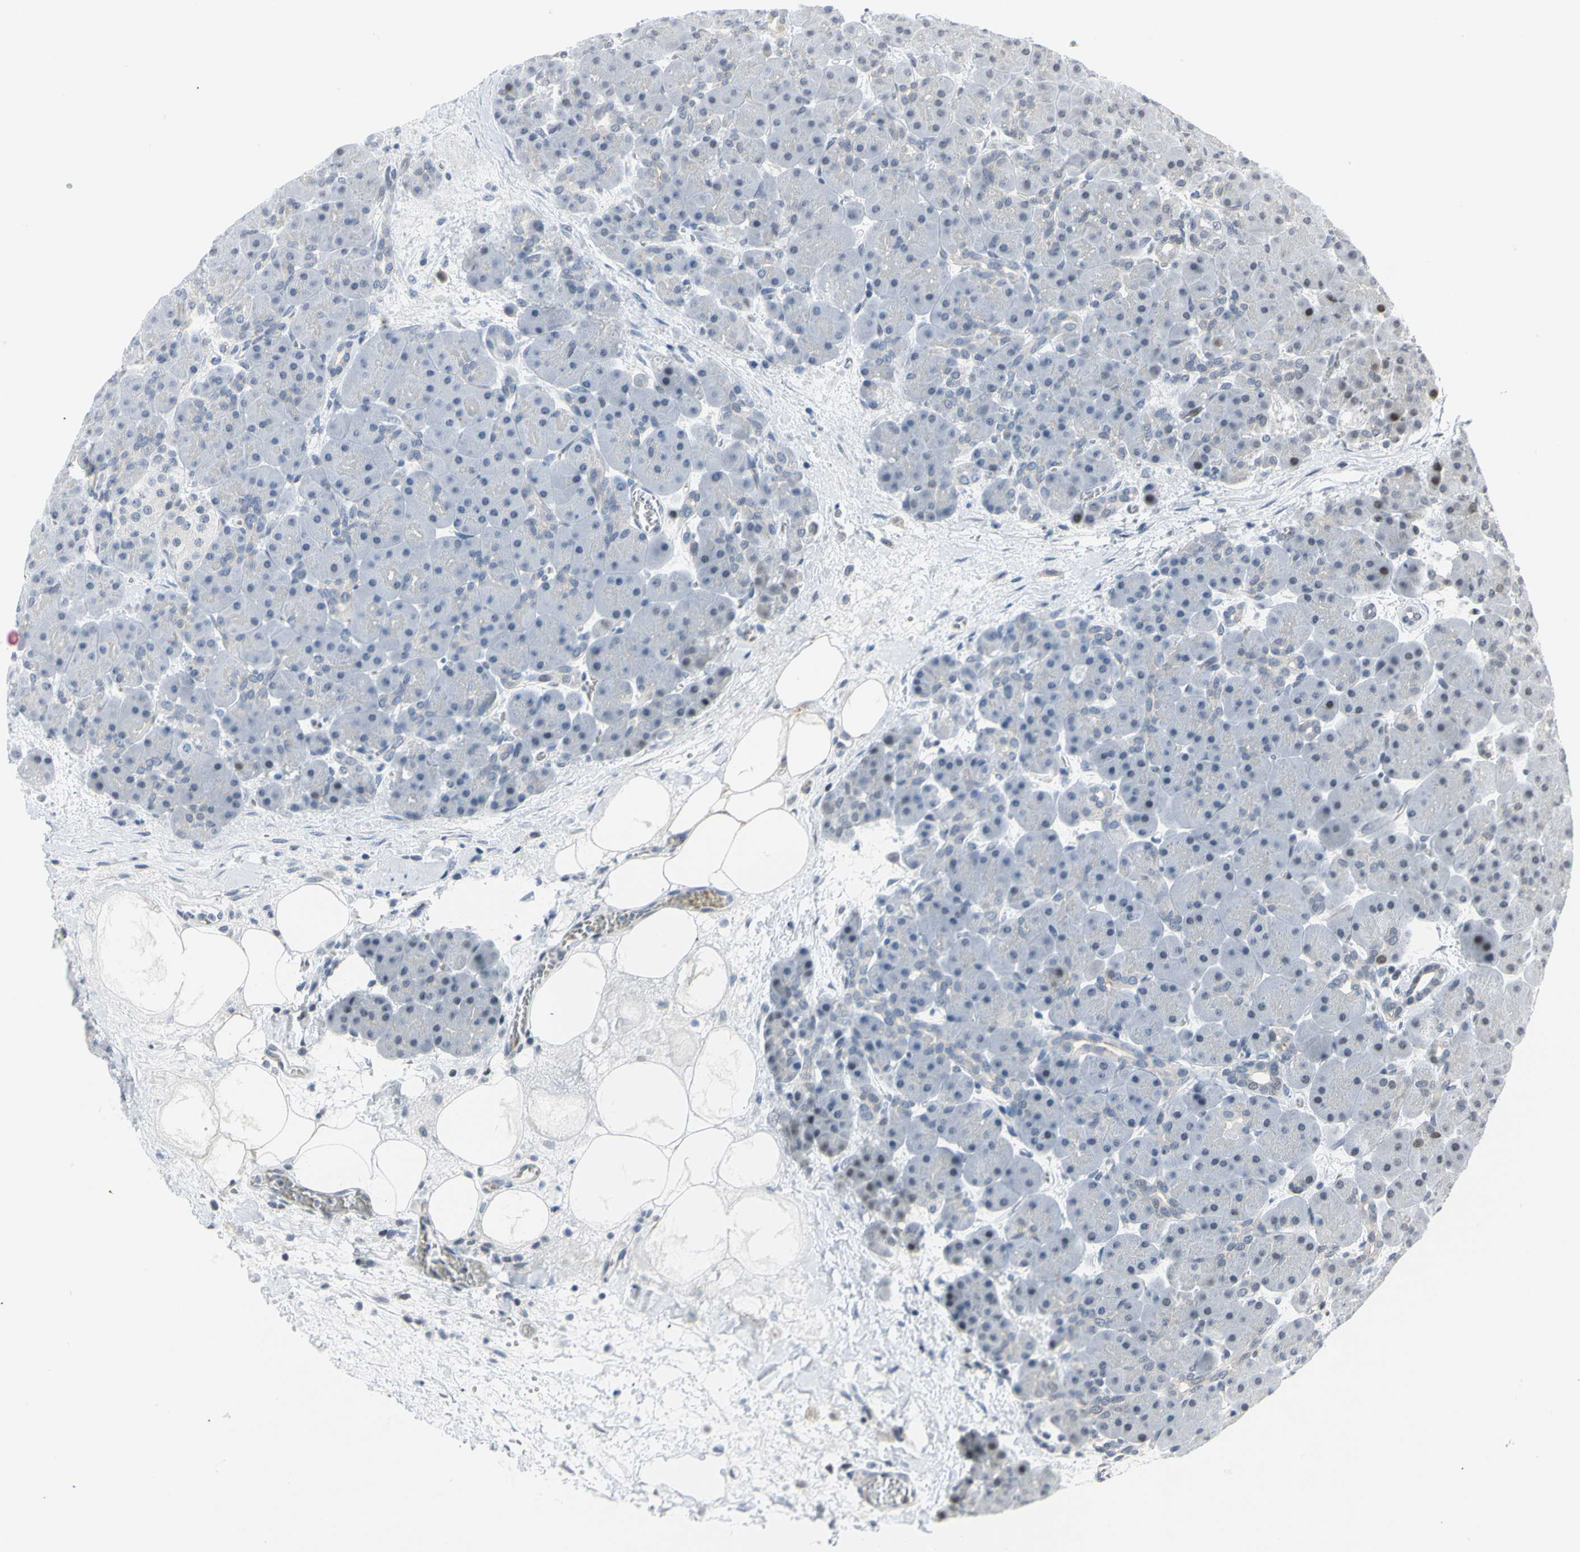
{"staining": {"intensity": "moderate", "quantity": "<25%", "location": "nuclear"}, "tissue": "pancreas", "cell_type": "Exocrine glandular cells", "image_type": "normal", "snomed": [{"axis": "morphology", "description": "Normal tissue, NOS"}, {"axis": "topography", "description": "Pancreas"}], "caption": "Pancreas stained with immunohistochemistry exhibits moderate nuclear expression in about <25% of exocrine glandular cells. (DAB IHC, brown staining for protein, blue staining for nuclei).", "gene": "IMPG2", "patient": {"sex": "male", "age": 66}}